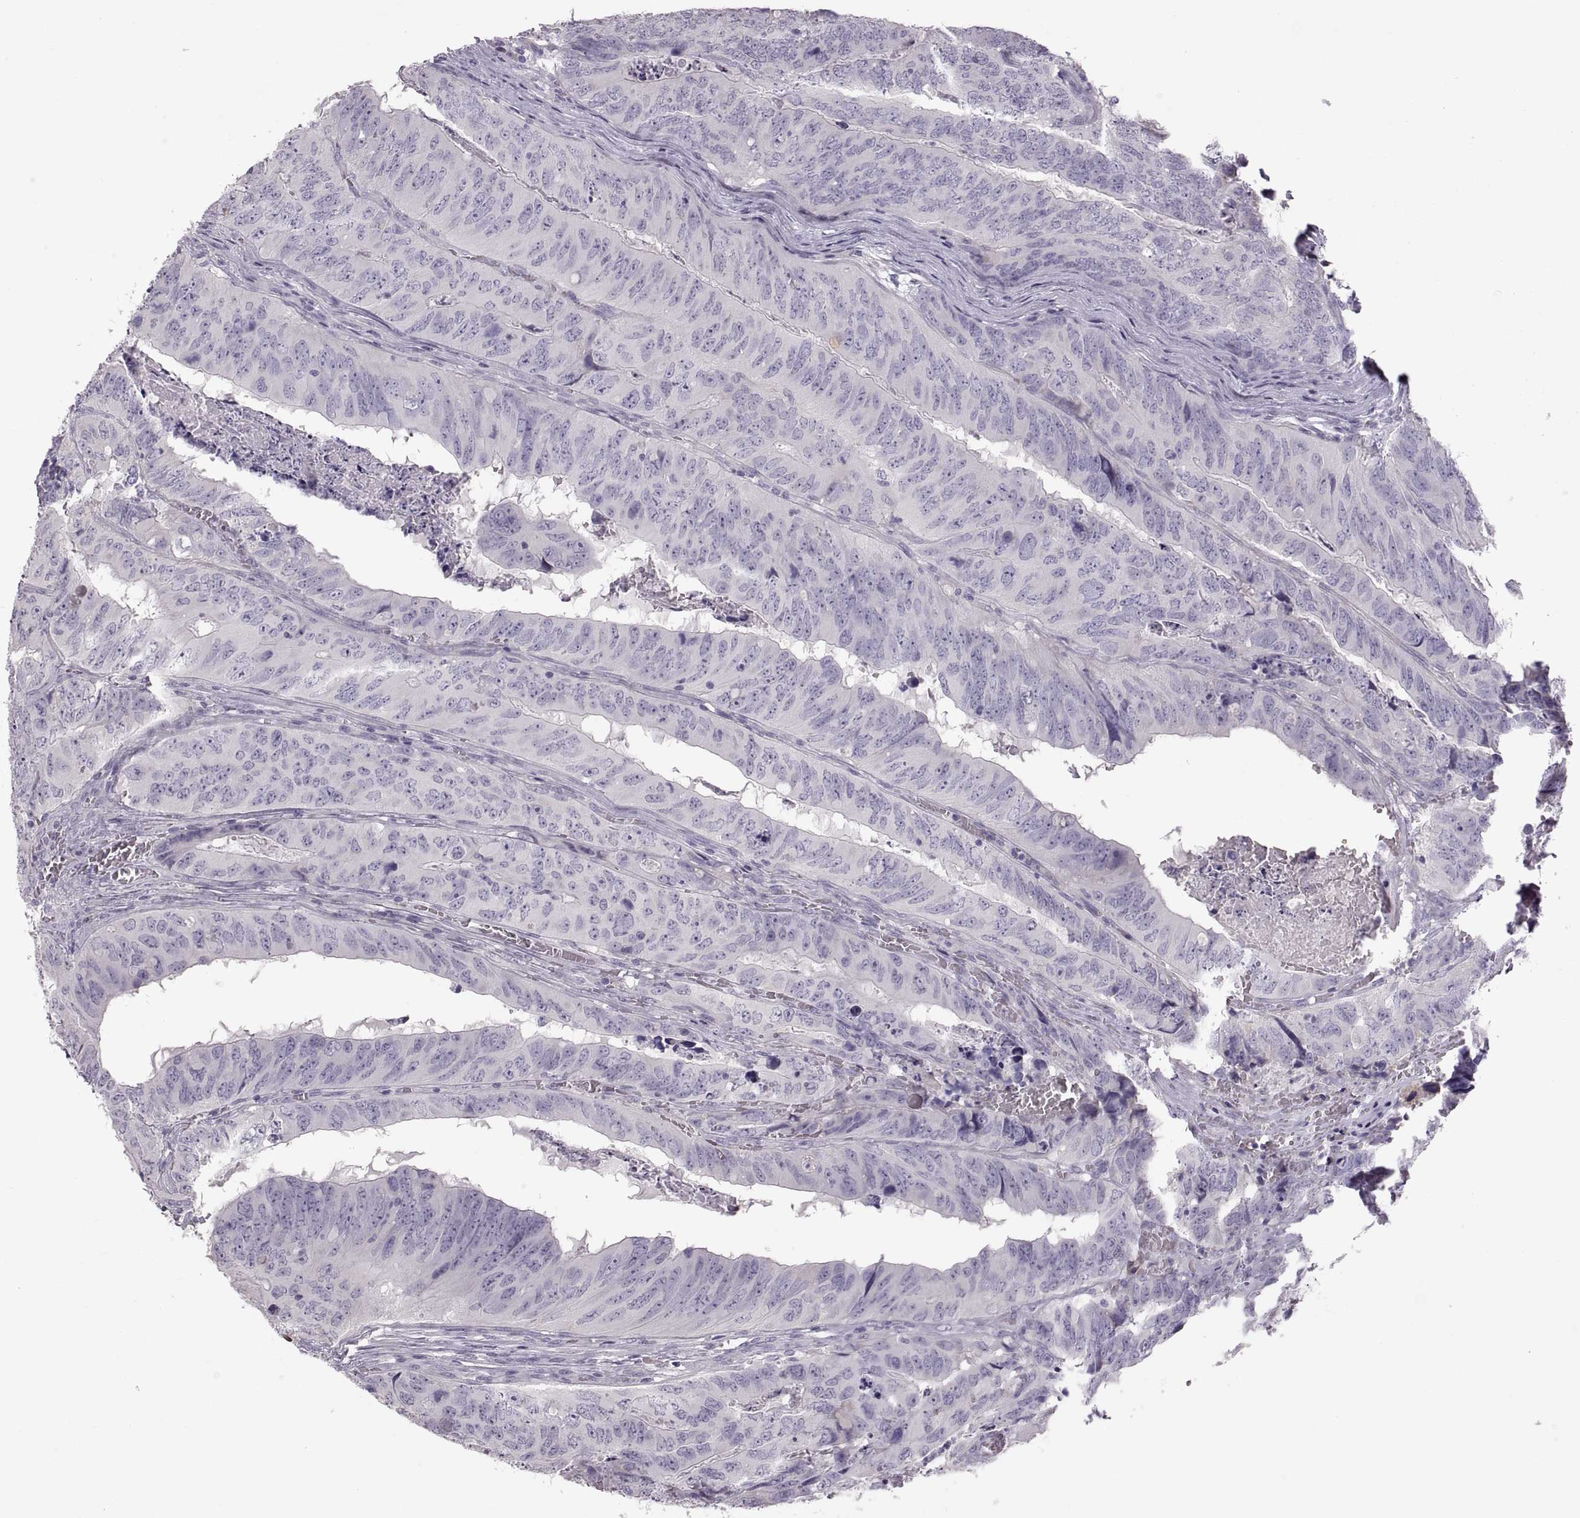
{"staining": {"intensity": "negative", "quantity": "none", "location": "none"}, "tissue": "colorectal cancer", "cell_type": "Tumor cells", "image_type": "cancer", "snomed": [{"axis": "morphology", "description": "Adenocarcinoma, NOS"}, {"axis": "topography", "description": "Colon"}], "caption": "Immunohistochemistry of human colorectal cancer (adenocarcinoma) displays no expression in tumor cells.", "gene": "WFDC8", "patient": {"sex": "male", "age": 79}}